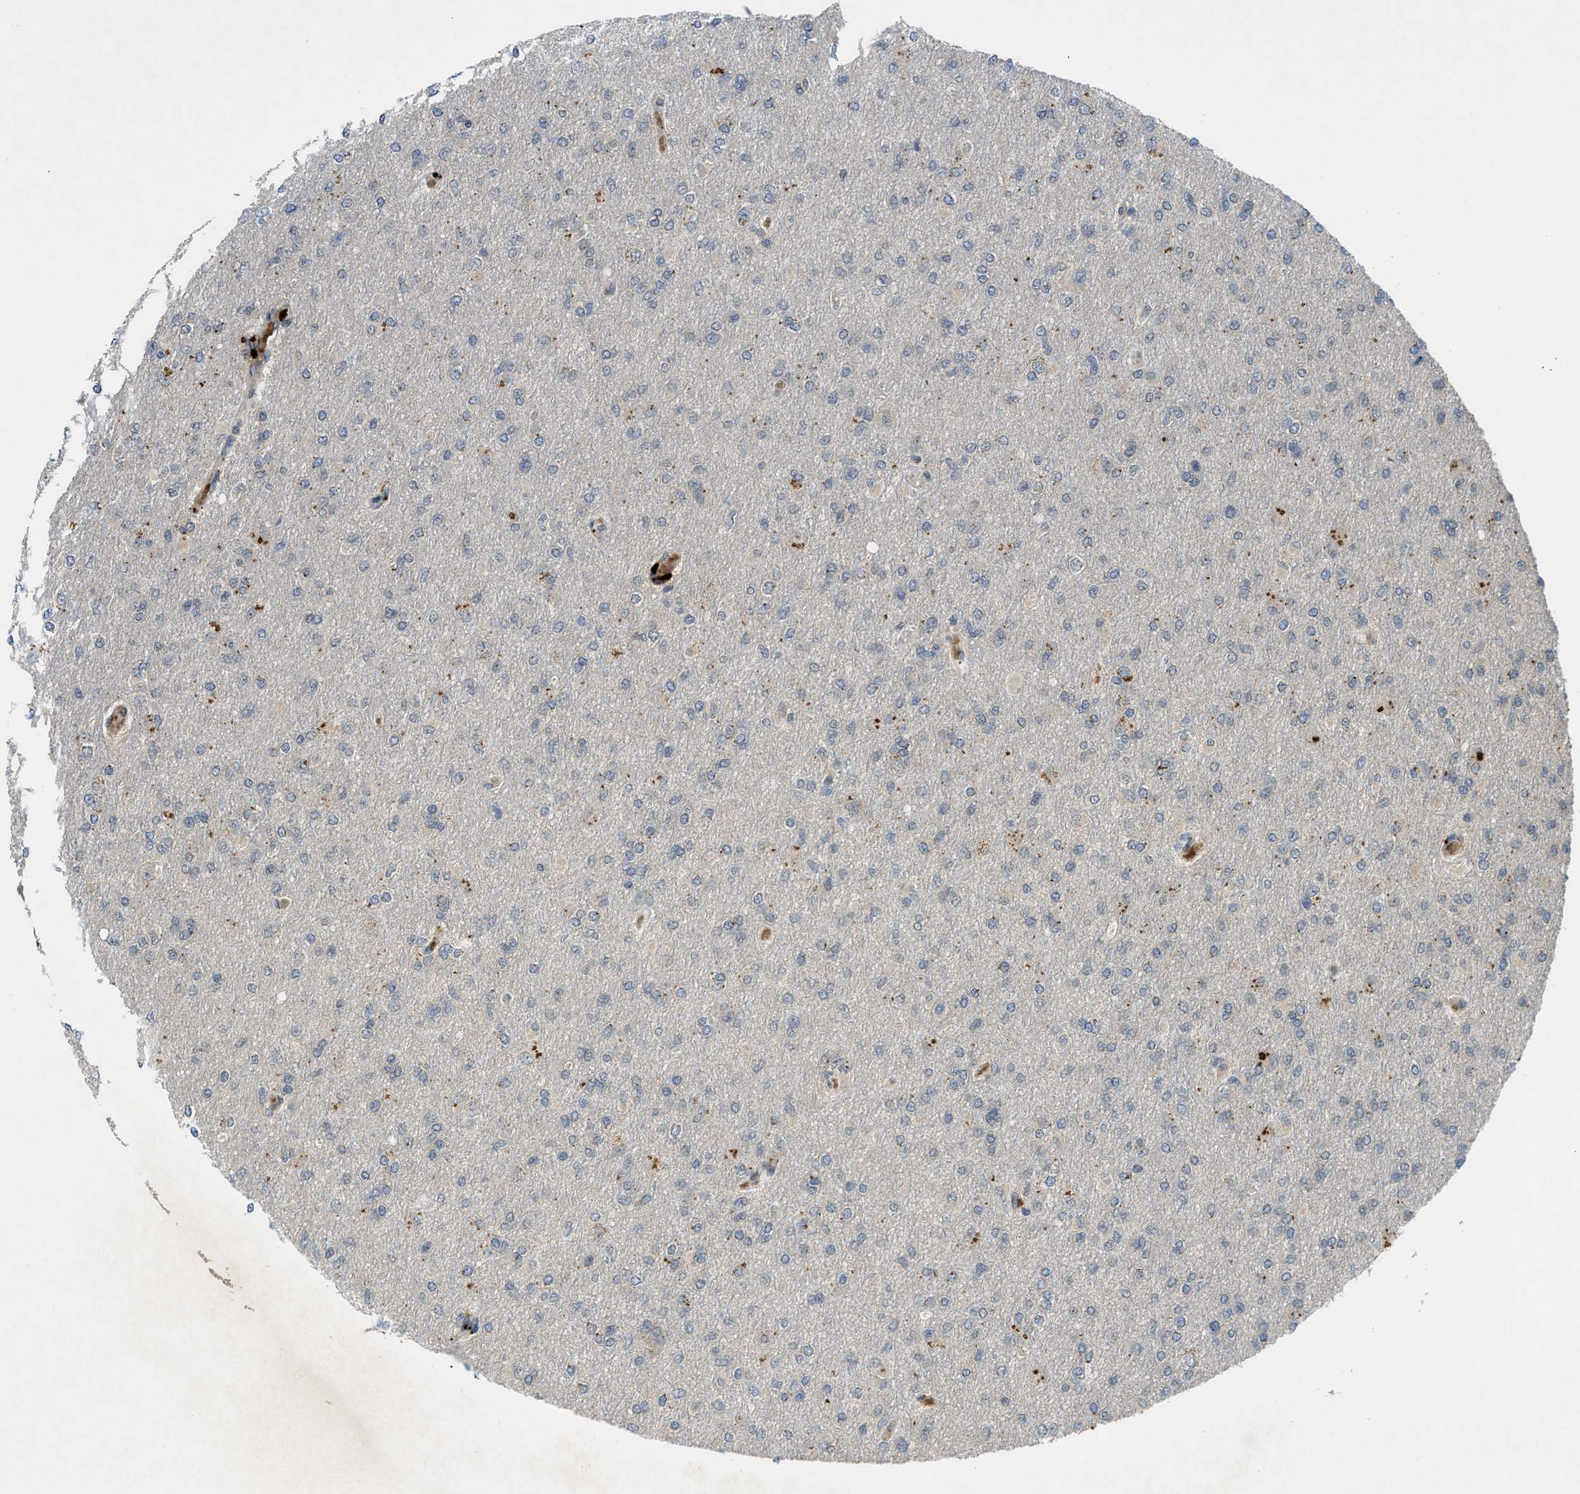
{"staining": {"intensity": "weak", "quantity": "<25%", "location": "cytoplasmic/membranous"}, "tissue": "glioma", "cell_type": "Tumor cells", "image_type": "cancer", "snomed": [{"axis": "morphology", "description": "Glioma, malignant, High grade"}, {"axis": "topography", "description": "Cerebral cortex"}], "caption": "Protein analysis of glioma demonstrates no significant positivity in tumor cells.", "gene": "PDE7A", "patient": {"sex": "female", "age": 36}}